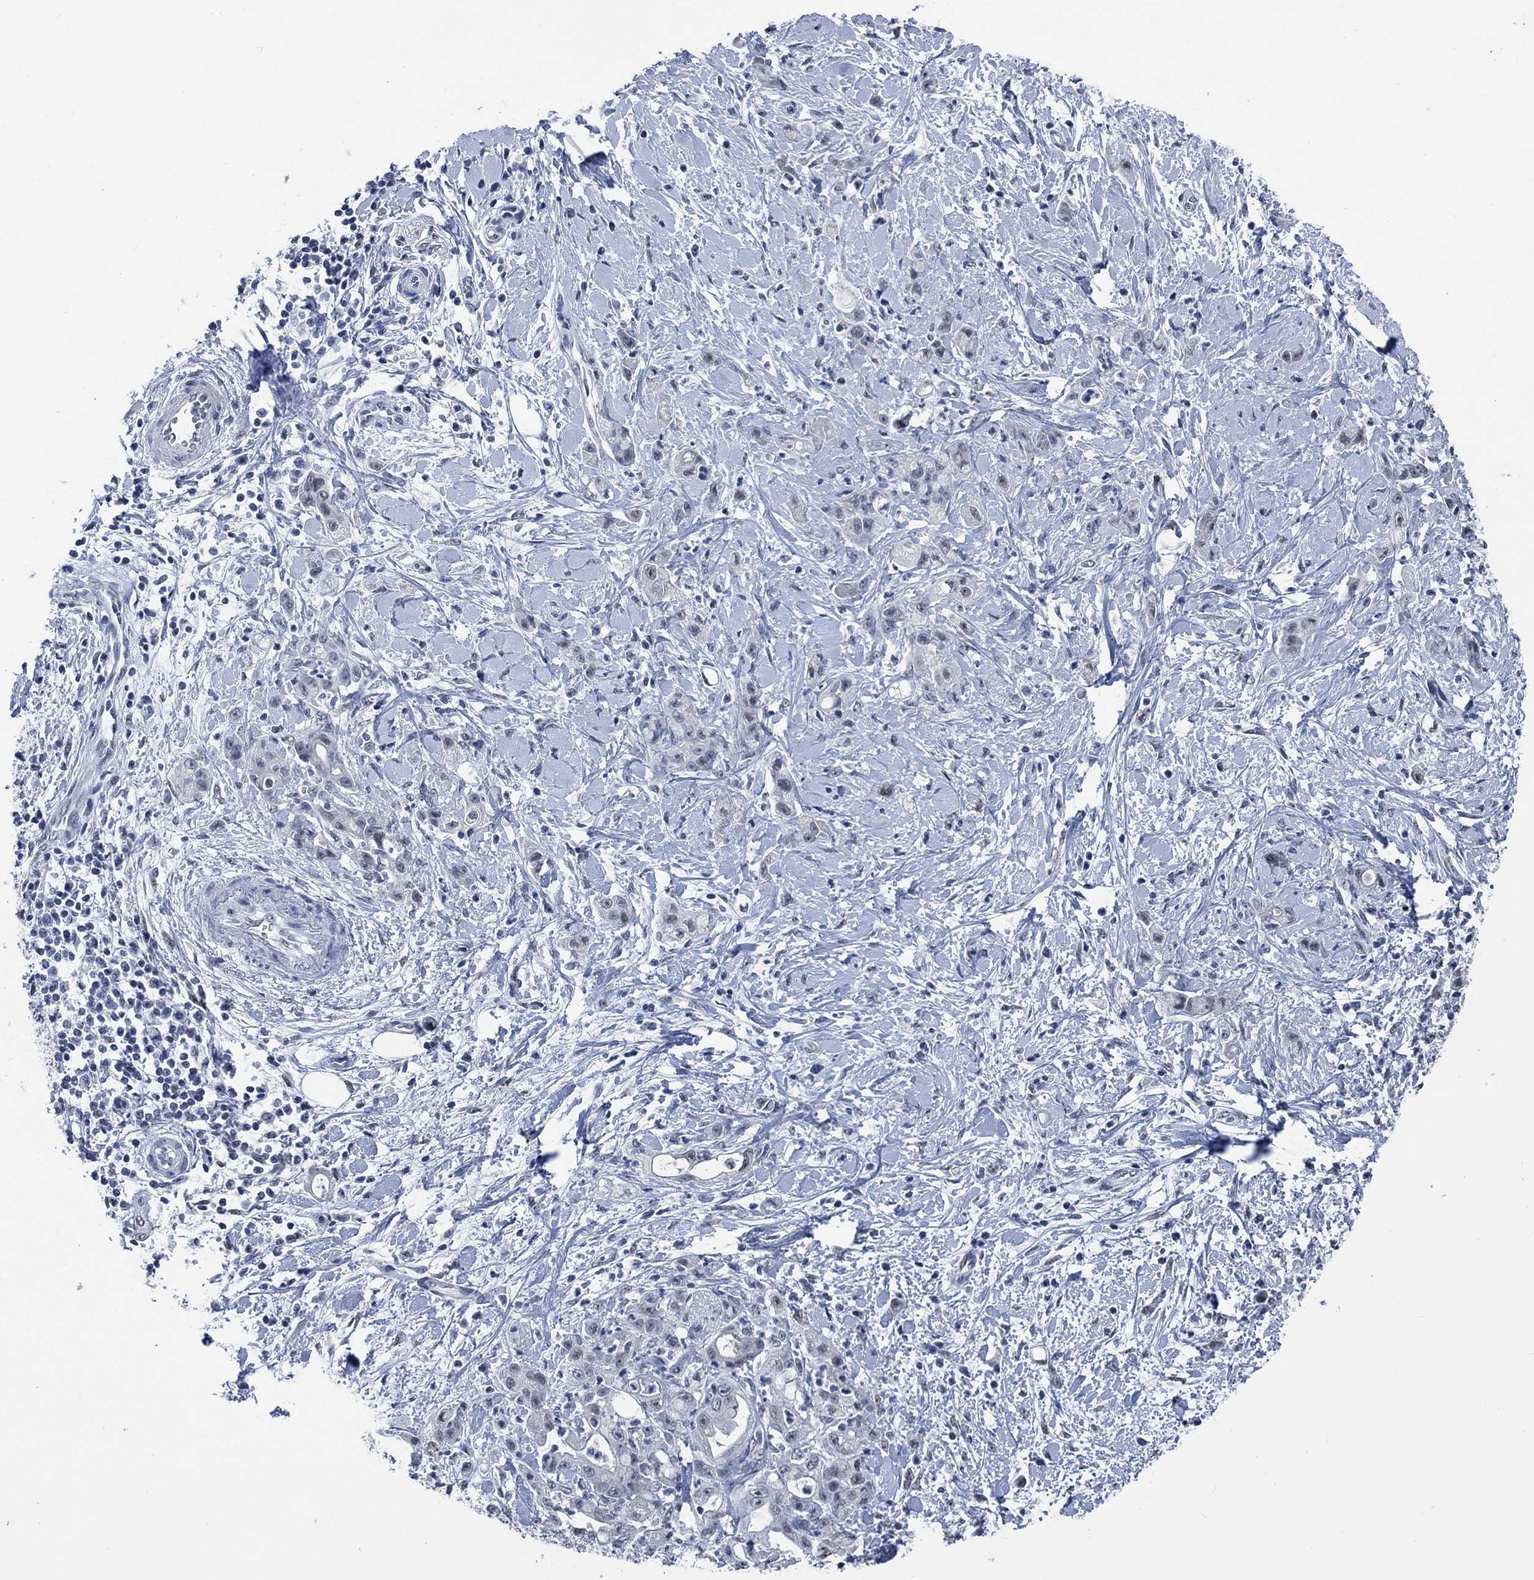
{"staining": {"intensity": "negative", "quantity": "none", "location": "none"}, "tissue": "stomach cancer", "cell_type": "Tumor cells", "image_type": "cancer", "snomed": [{"axis": "morphology", "description": "Adenocarcinoma, NOS"}, {"axis": "topography", "description": "Stomach"}], "caption": "Stomach cancer stained for a protein using immunohistochemistry (IHC) displays no expression tumor cells.", "gene": "OBSCN", "patient": {"sex": "male", "age": 58}}